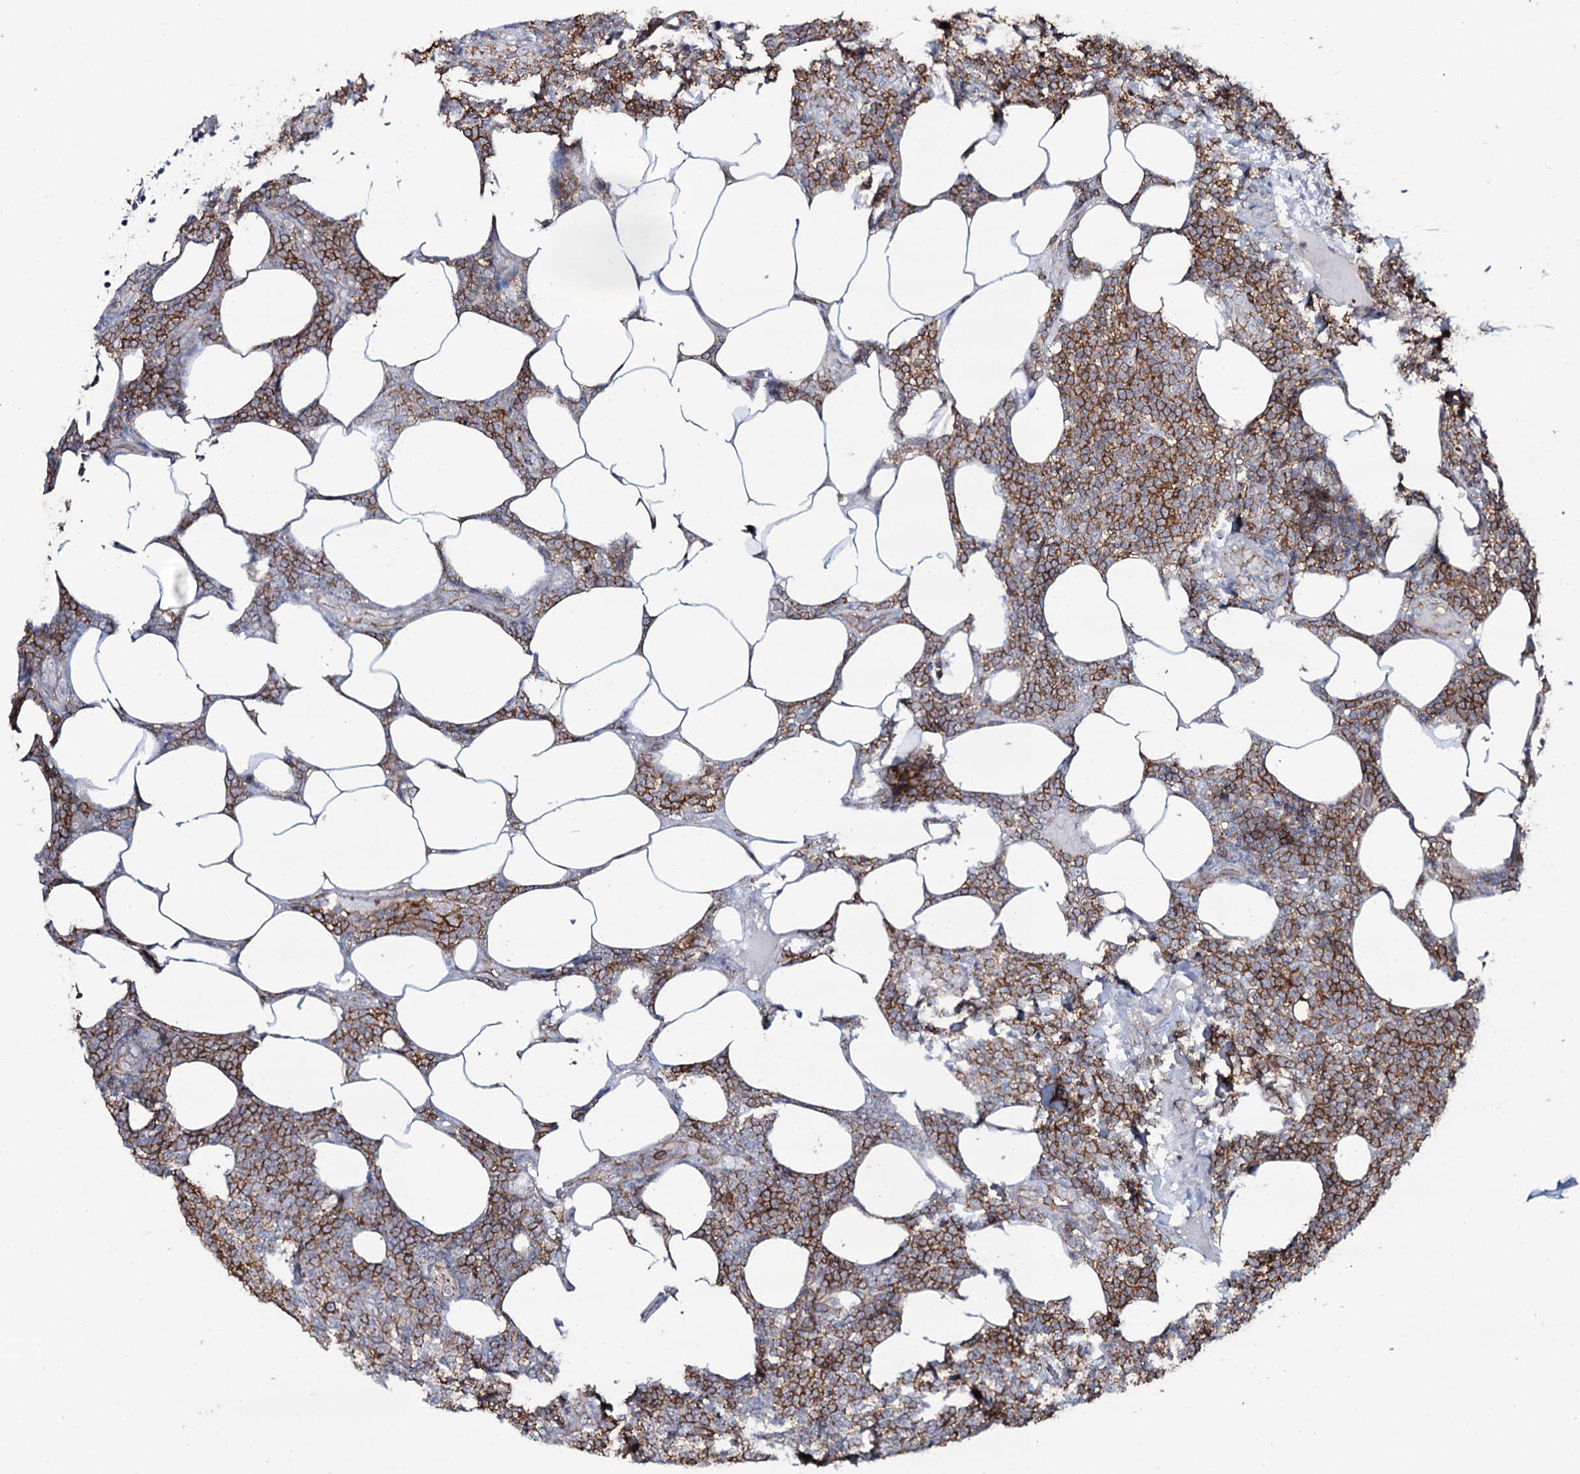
{"staining": {"intensity": "moderate", "quantity": ">75%", "location": "cytoplasmic/membranous"}, "tissue": "lymphoma", "cell_type": "Tumor cells", "image_type": "cancer", "snomed": [{"axis": "morphology", "description": "Malignant lymphoma, non-Hodgkin's type, Low grade"}, {"axis": "topography", "description": "Lymph node"}], "caption": "Immunohistochemical staining of lymphoma displays medium levels of moderate cytoplasmic/membranous protein positivity in about >75% of tumor cells.", "gene": "SNAP23", "patient": {"sex": "male", "age": 66}}